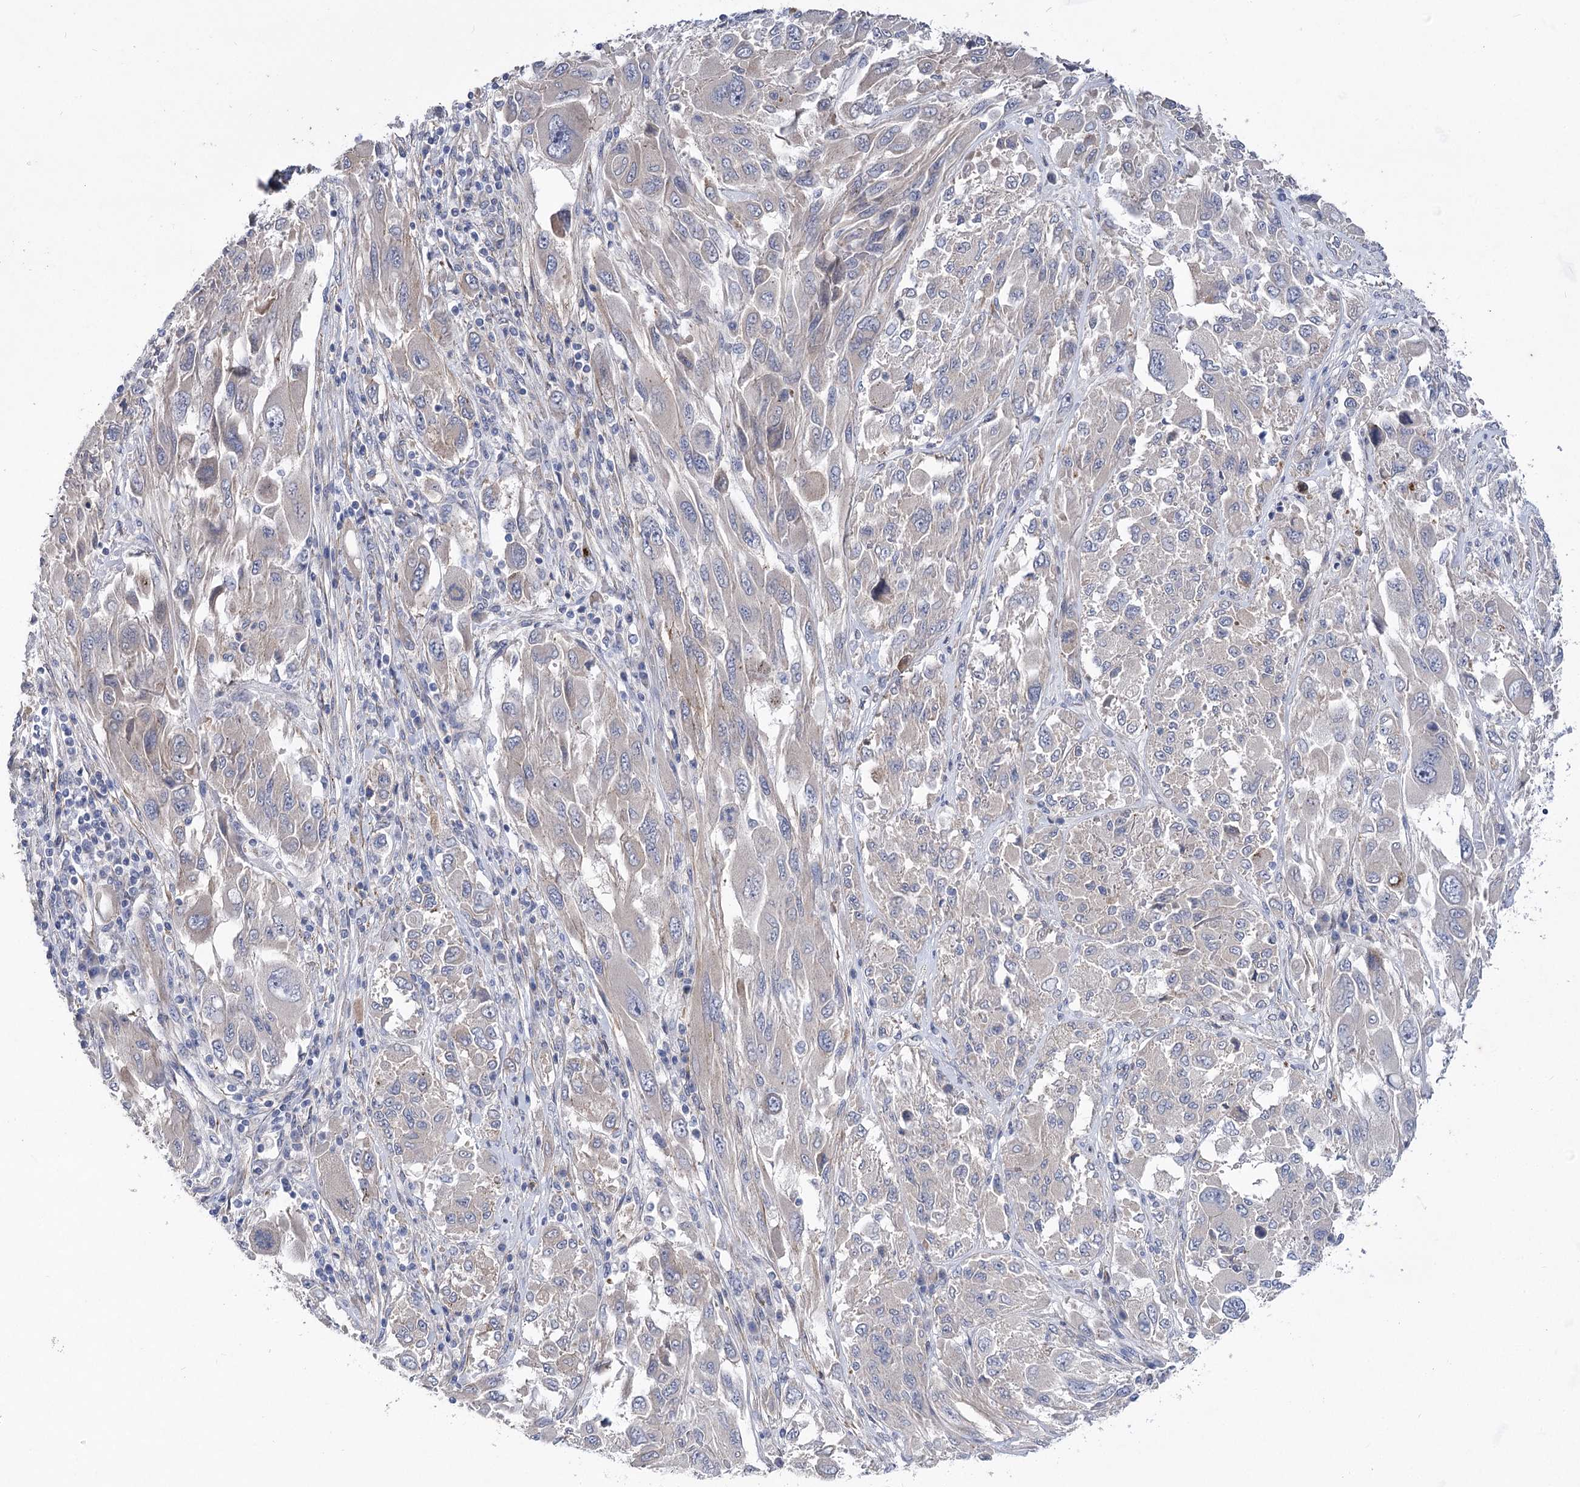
{"staining": {"intensity": "negative", "quantity": "none", "location": "none"}, "tissue": "melanoma", "cell_type": "Tumor cells", "image_type": "cancer", "snomed": [{"axis": "morphology", "description": "Malignant melanoma, NOS"}, {"axis": "topography", "description": "Skin"}], "caption": "This image is of malignant melanoma stained with IHC to label a protein in brown with the nuclei are counter-stained blue. There is no positivity in tumor cells. (Stains: DAB (3,3'-diaminobenzidine) immunohistochemistry (IHC) with hematoxylin counter stain, Microscopy: brightfield microscopy at high magnification).", "gene": "RDH16", "patient": {"sex": "female", "age": 91}}